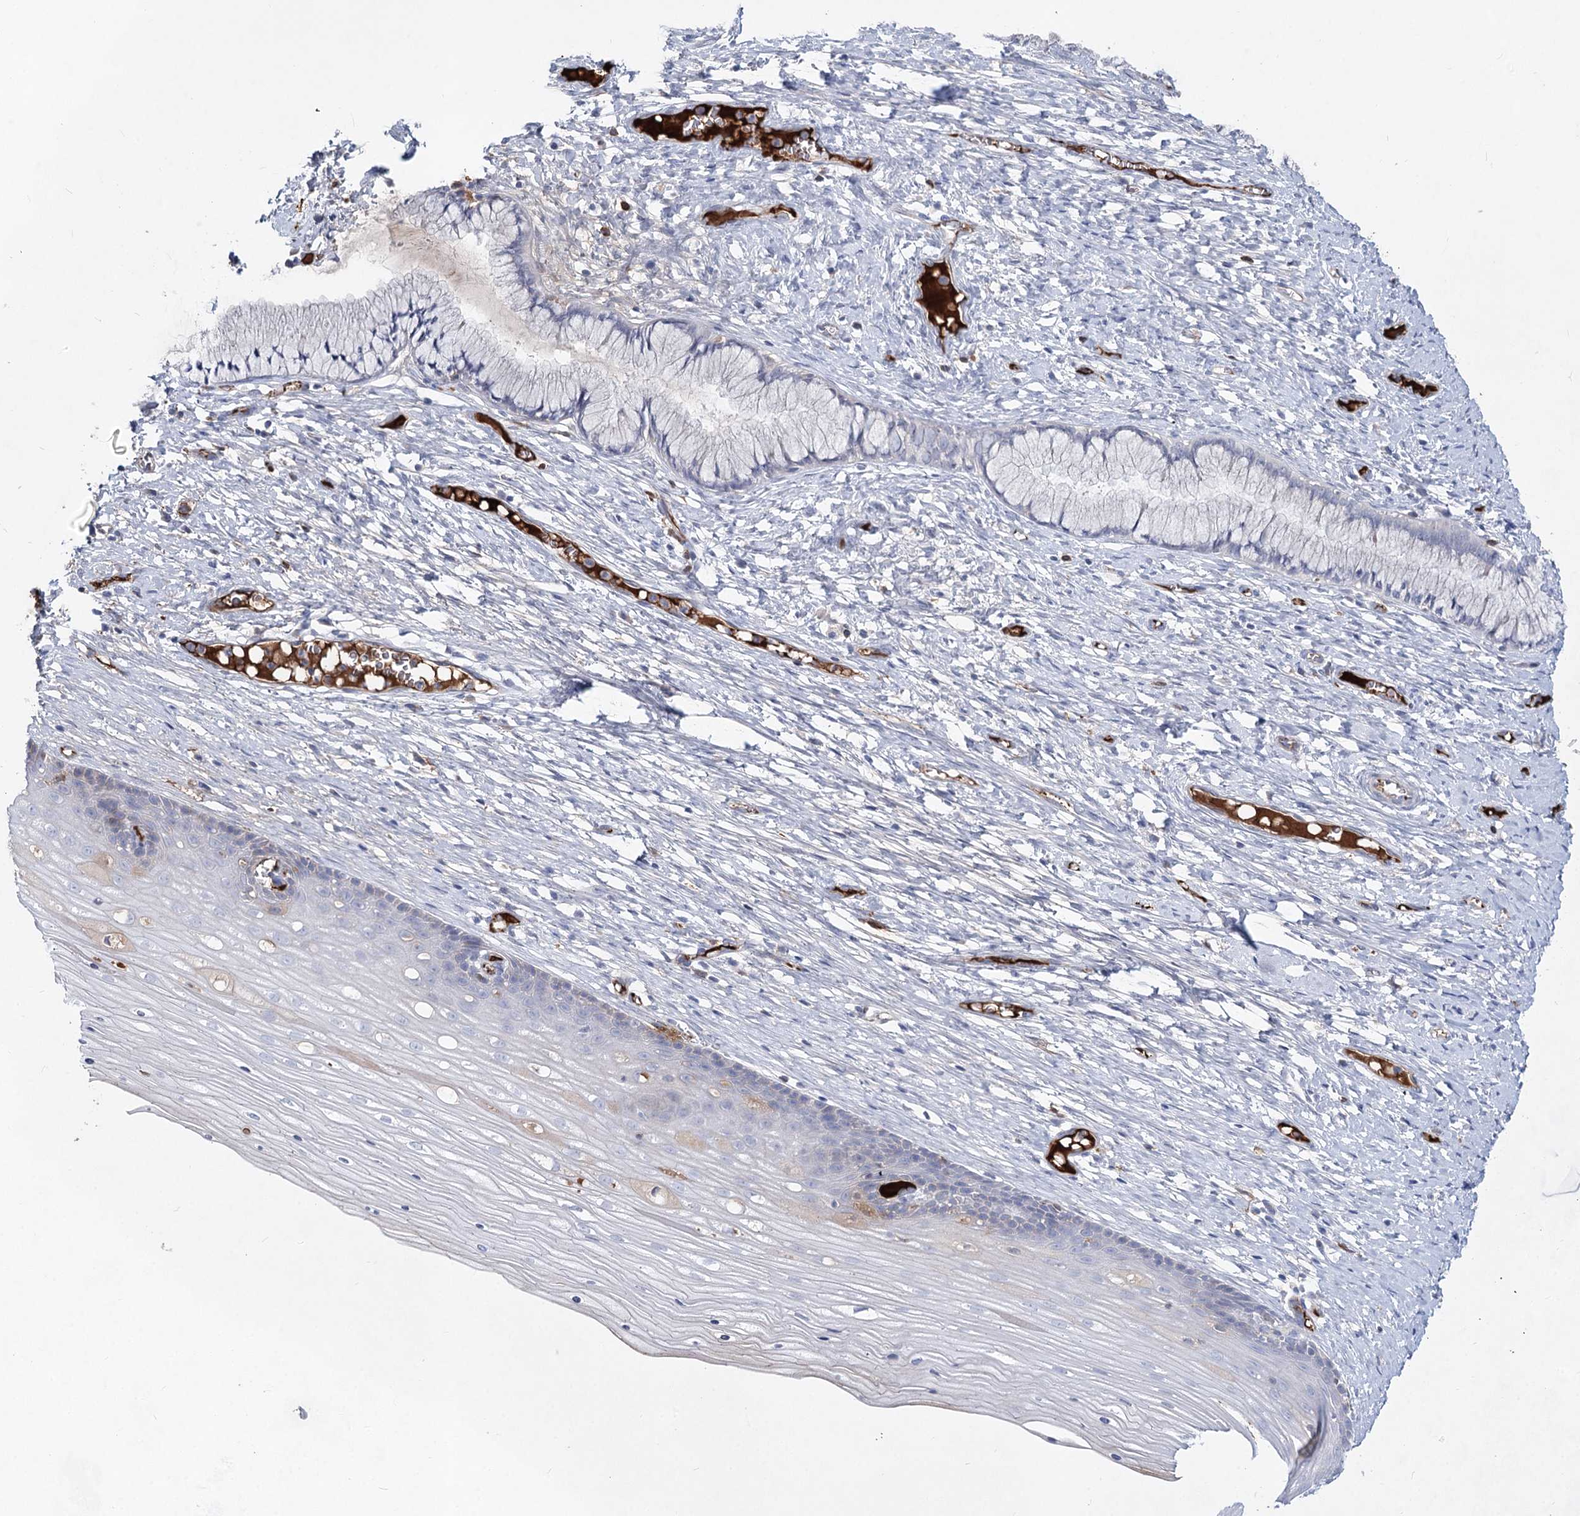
{"staining": {"intensity": "negative", "quantity": "none", "location": "none"}, "tissue": "cervix", "cell_type": "Glandular cells", "image_type": "normal", "snomed": [{"axis": "morphology", "description": "Normal tissue, NOS"}, {"axis": "topography", "description": "Cervix"}], "caption": "Immunohistochemical staining of benign cervix reveals no significant staining in glandular cells.", "gene": "TASOR2", "patient": {"sex": "female", "age": 42}}